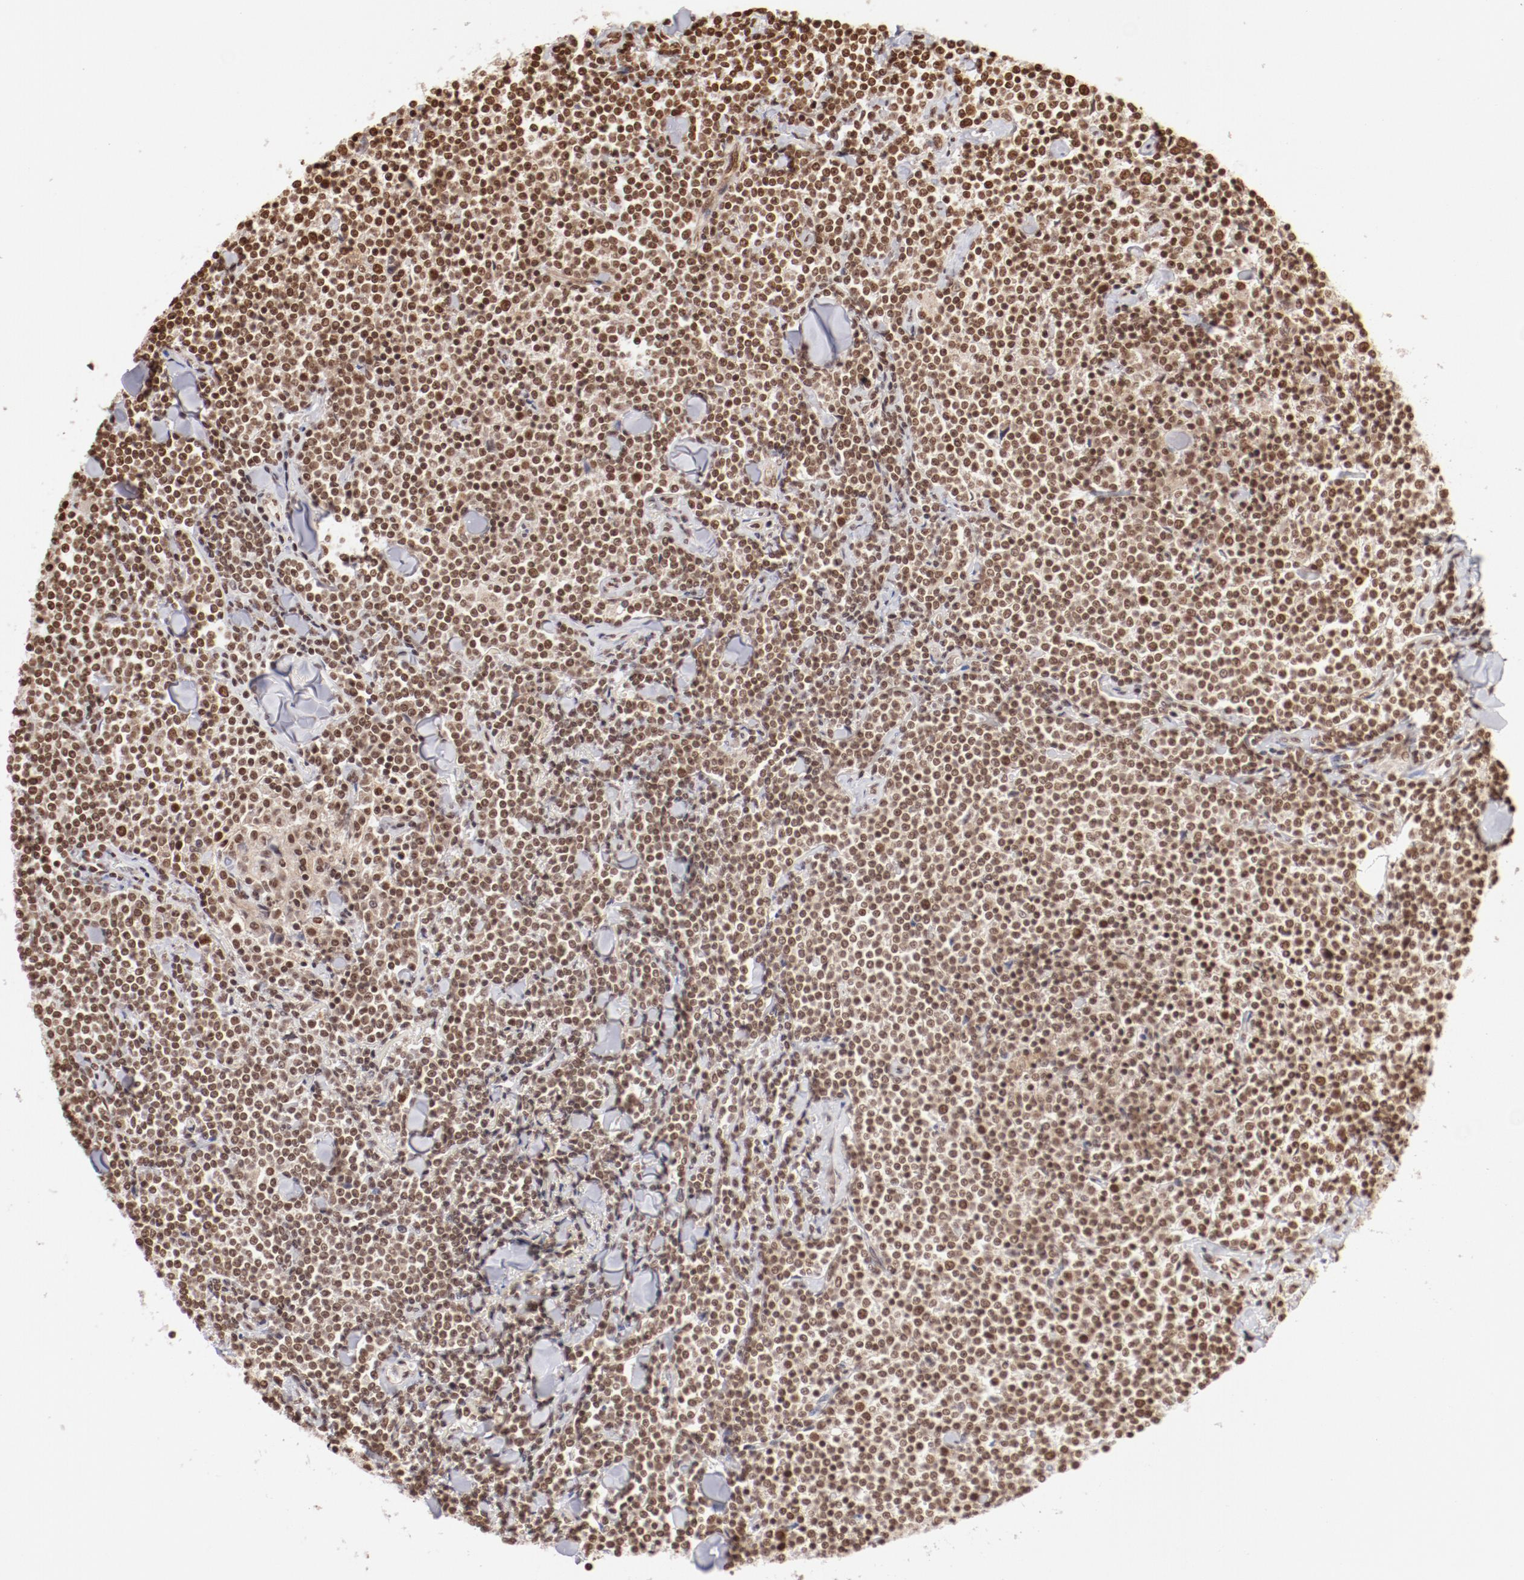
{"staining": {"intensity": "moderate", "quantity": ">75%", "location": "nuclear"}, "tissue": "lymphoma", "cell_type": "Tumor cells", "image_type": "cancer", "snomed": [{"axis": "morphology", "description": "Malignant lymphoma, non-Hodgkin's type, Low grade"}, {"axis": "topography", "description": "Soft tissue"}], "caption": "Lymphoma tissue demonstrates moderate nuclear positivity in about >75% of tumor cells, visualized by immunohistochemistry.", "gene": "ABL2", "patient": {"sex": "male", "age": 92}}